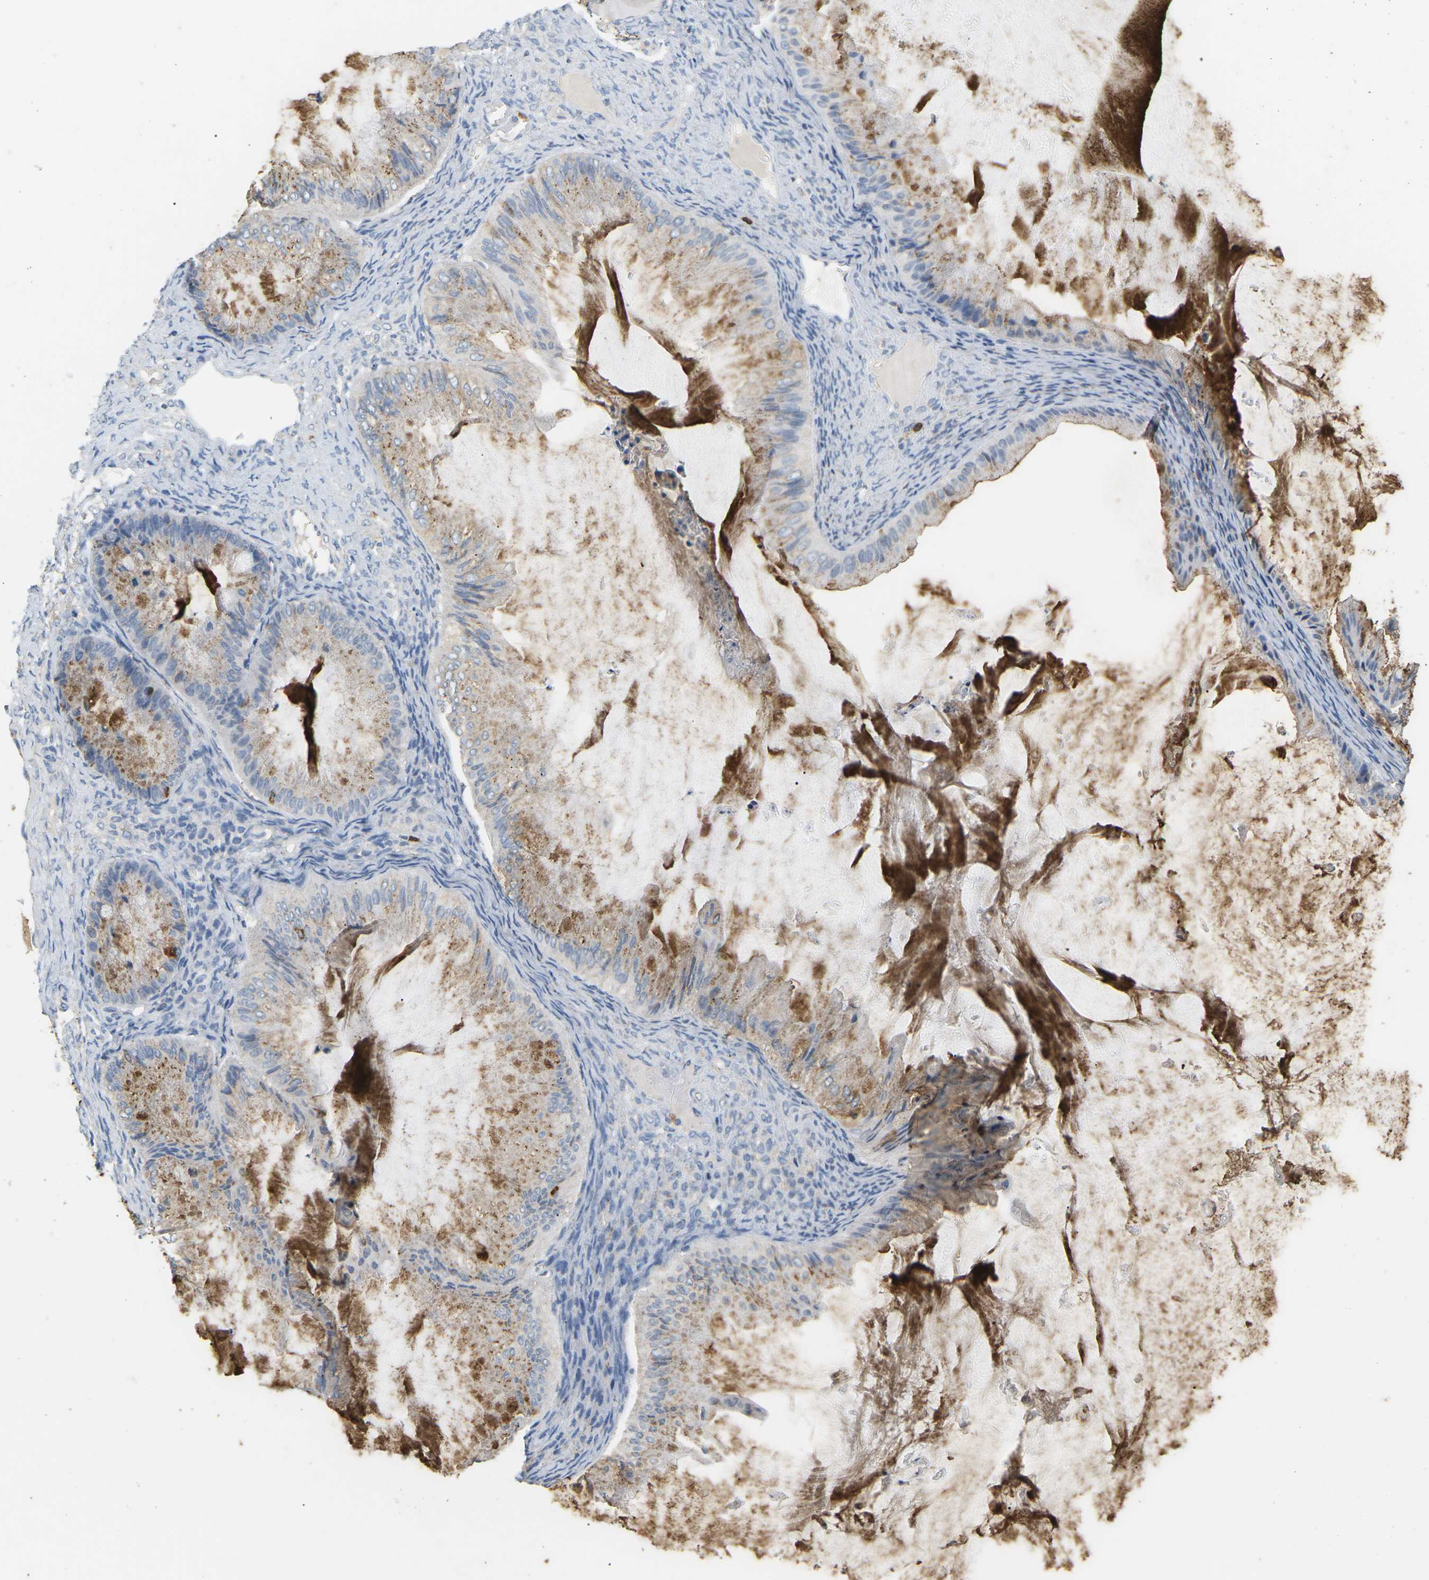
{"staining": {"intensity": "moderate", "quantity": "25%-75%", "location": "cytoplasmic/membranous"}, "tissue": "ovarian cancer", "cell_type": "Tumor cells", "image_type": "cancer", "snomed": [{"axis": "morphology", "description": "Cystadenocarcinoma, mucinous, NOS"}, {"axis": "topography", "description": "Ovary"}], "caption": "This is a histology image of immunohistochemistry staining of ovarian cancer, which shows moderate expression in the cytoplasmic/membranous of tumor cells.", "gene": "ADM", "patient": {"sex": "female", "age": 61}}